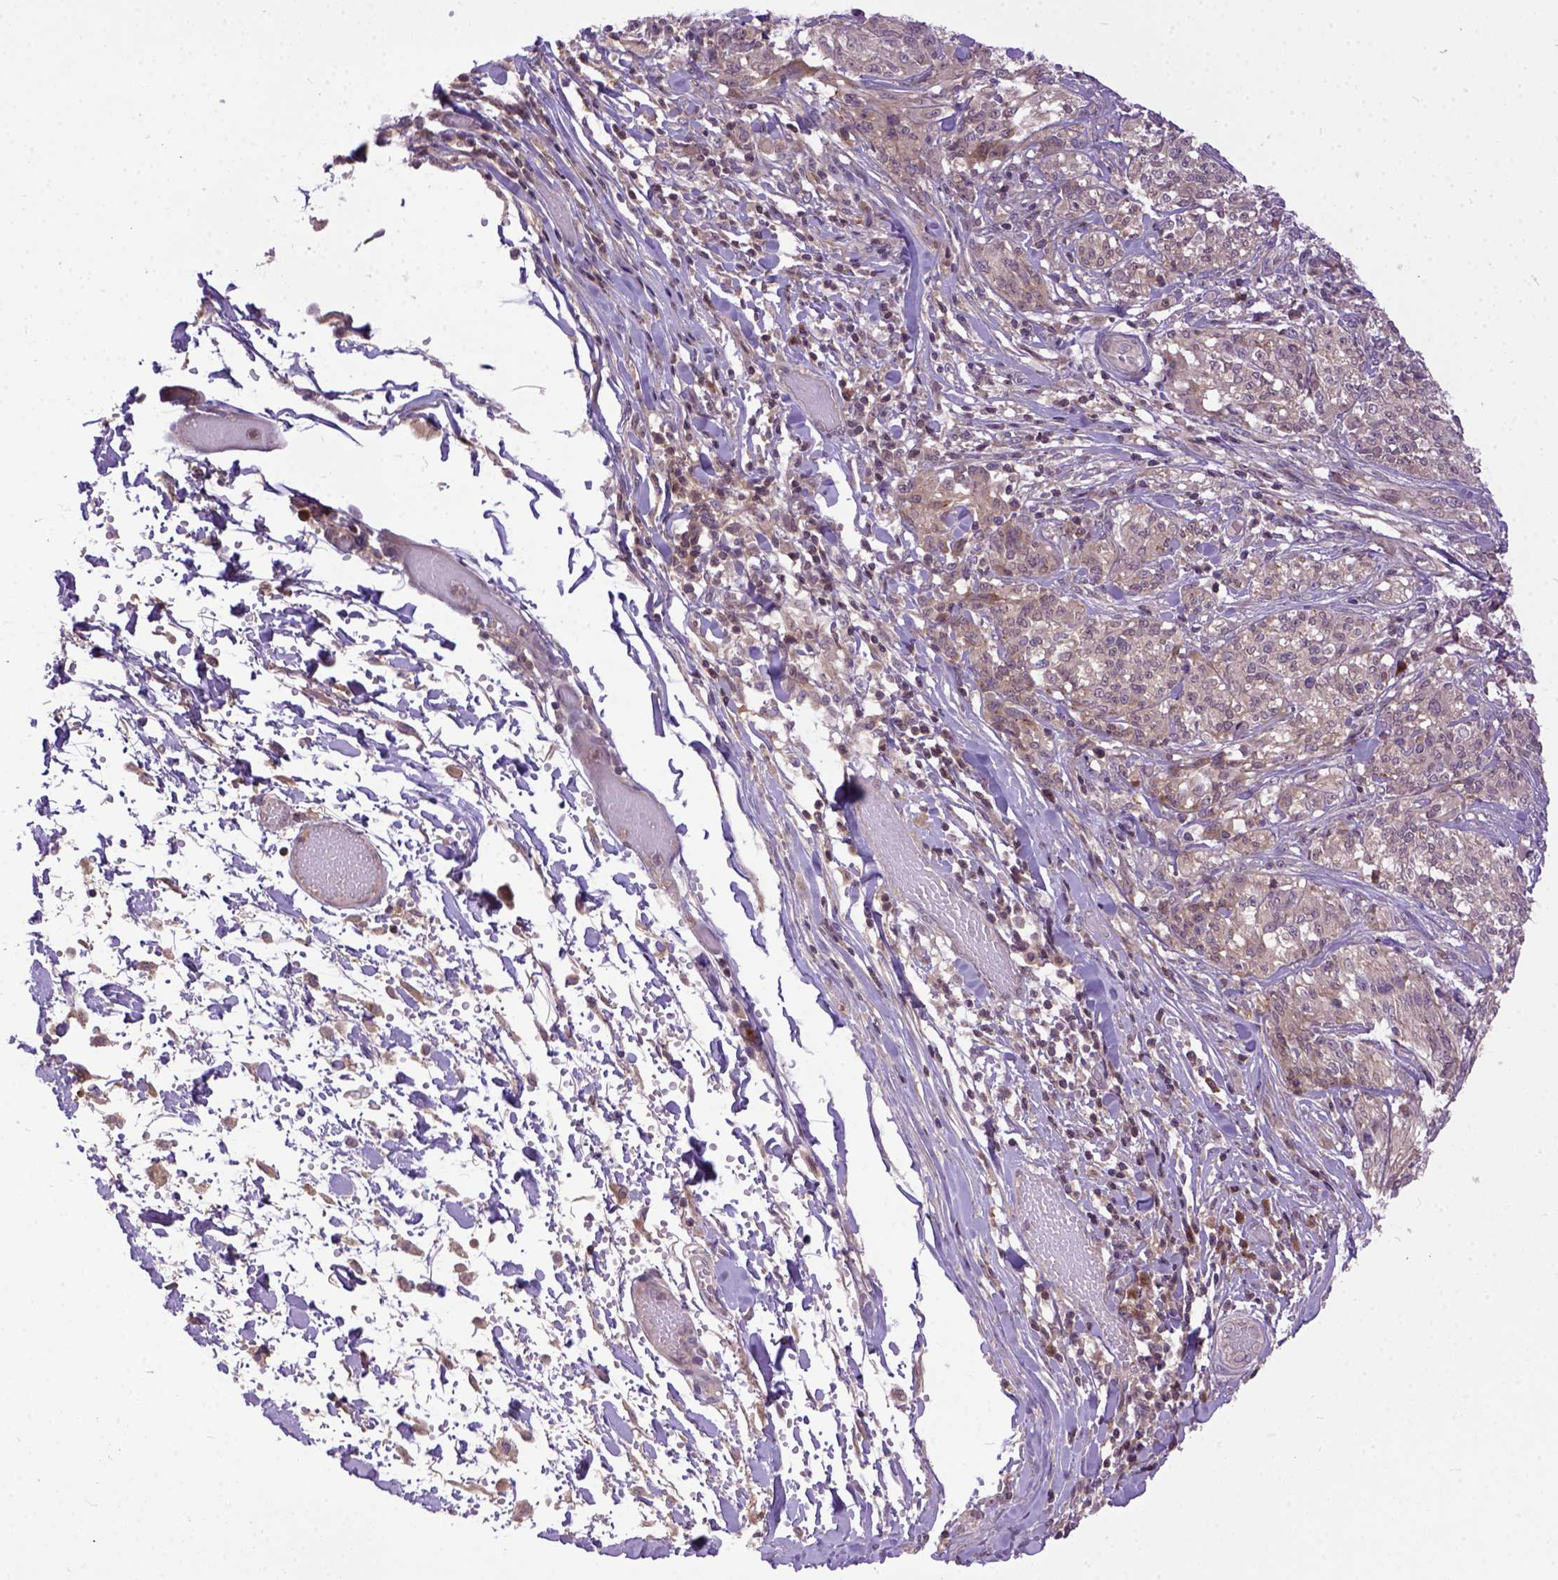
{"staining": {"intensity": "moderate", "quantity": ">75%", "location": "cytoplasmic/membranous"}, "tissue": "melanoma", "cell_type": "Tumor cells", "image_type": "cancer", "snomed": [{"axis": "morphology", "description": "Malignant melanoma, NOS"}, {"axis": "topography", "description": "Skin"}], "caption": "Immunohistochemical staining of melanoma exhibits medium levels of moderate cytoplasmic/membranous staining in about >75% of tumor cells.", "gene": "CPNE1", "patient": {"sex": "female", "age": 91}}